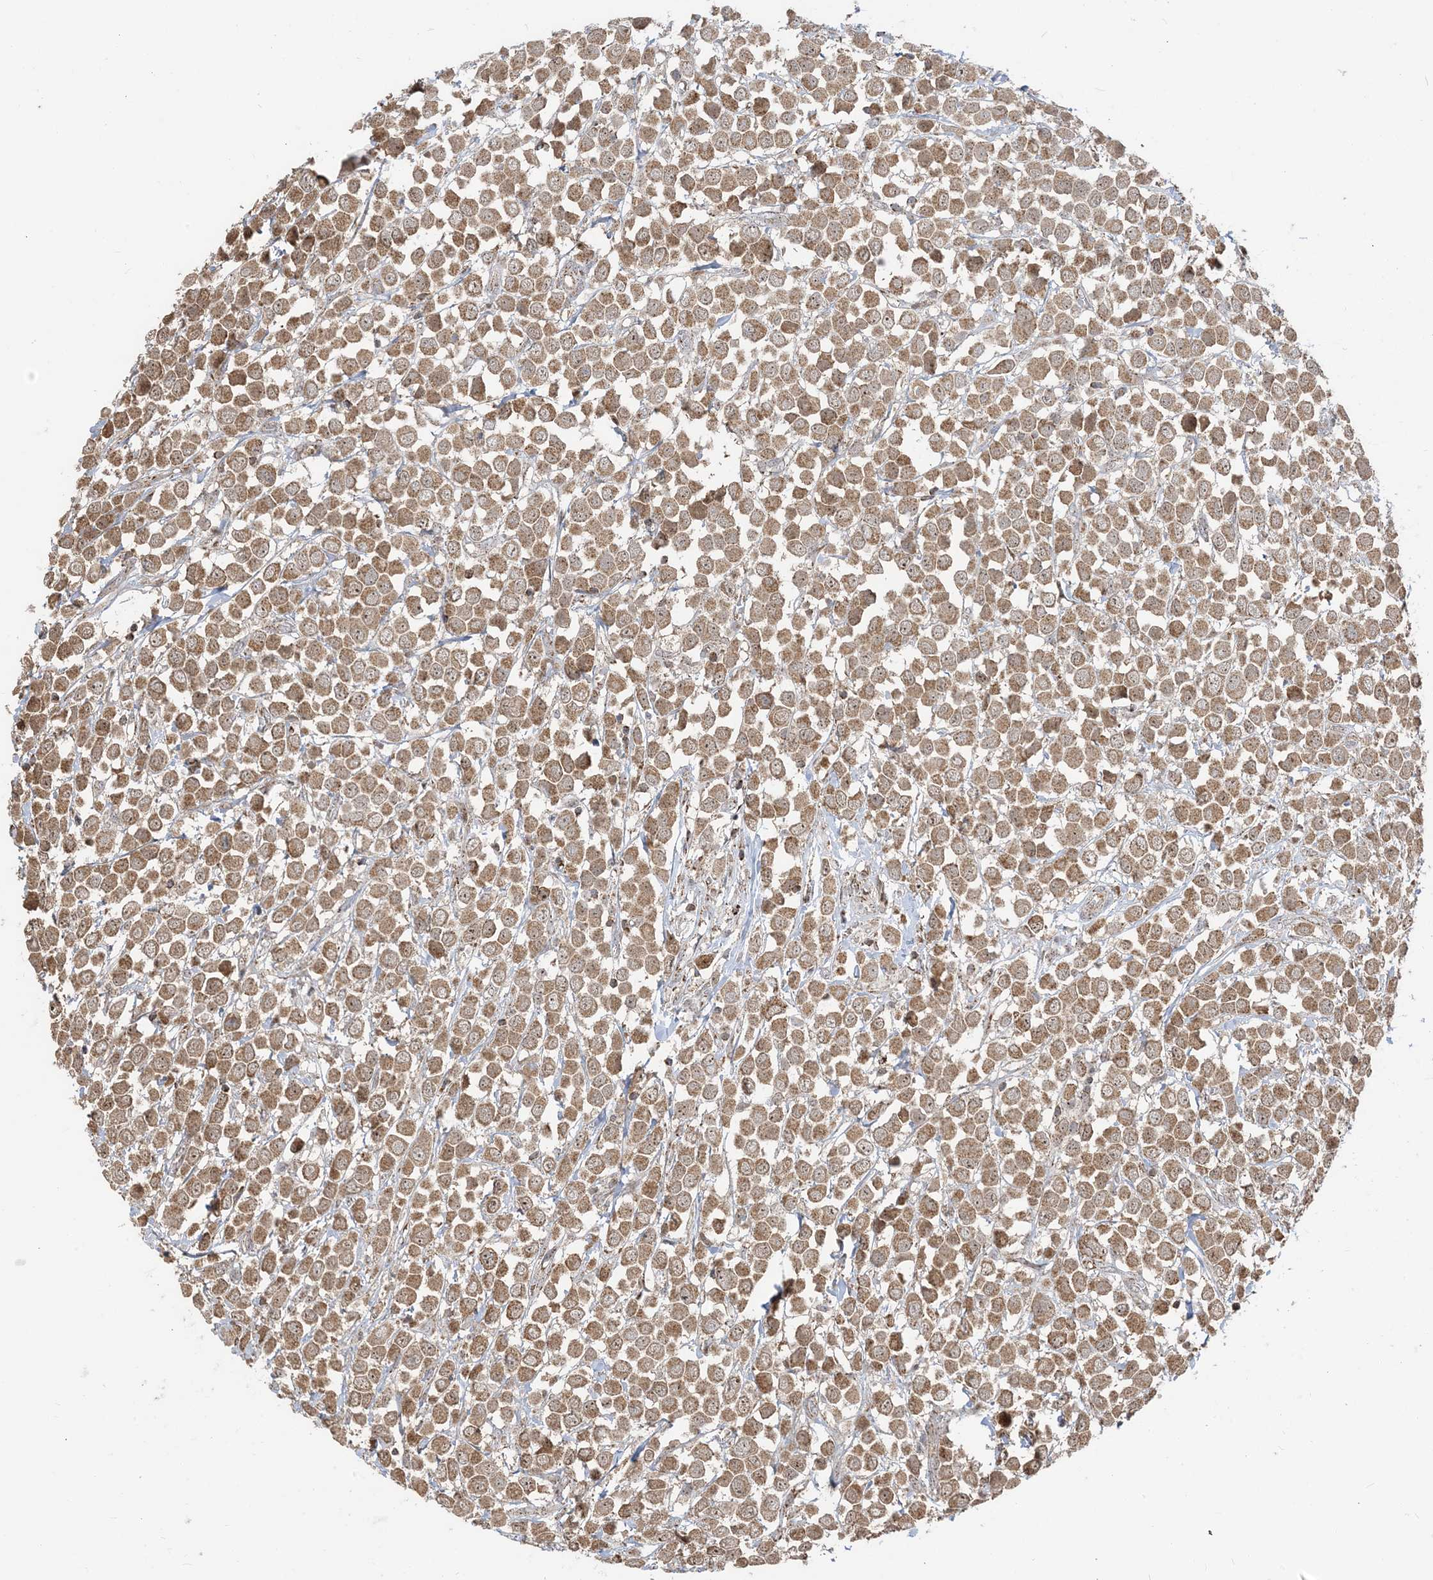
{"staining": {"intensity": "moderate", "quantity": ">75%", "location": "cytoplasmic/membranous,nuclear"}, "tissue": "breast cancer", "cell_type": "Tumor cells", "image_type": "cancer", "snomed": [{"axis": "morphology", "description": "Duct carcinoma"}, {"axis": "topography", "description": "Breast"}], "caption": "Moderate cytoplasmic/membranous and nuclear expression for a protein is identified in approximately >75% of tumor cells of breast invasive ductal carcinoma using immunohistochemistry (IHC).", "gene": "MAPKBP1", "patient": {"sex": "female", "age": 61}}